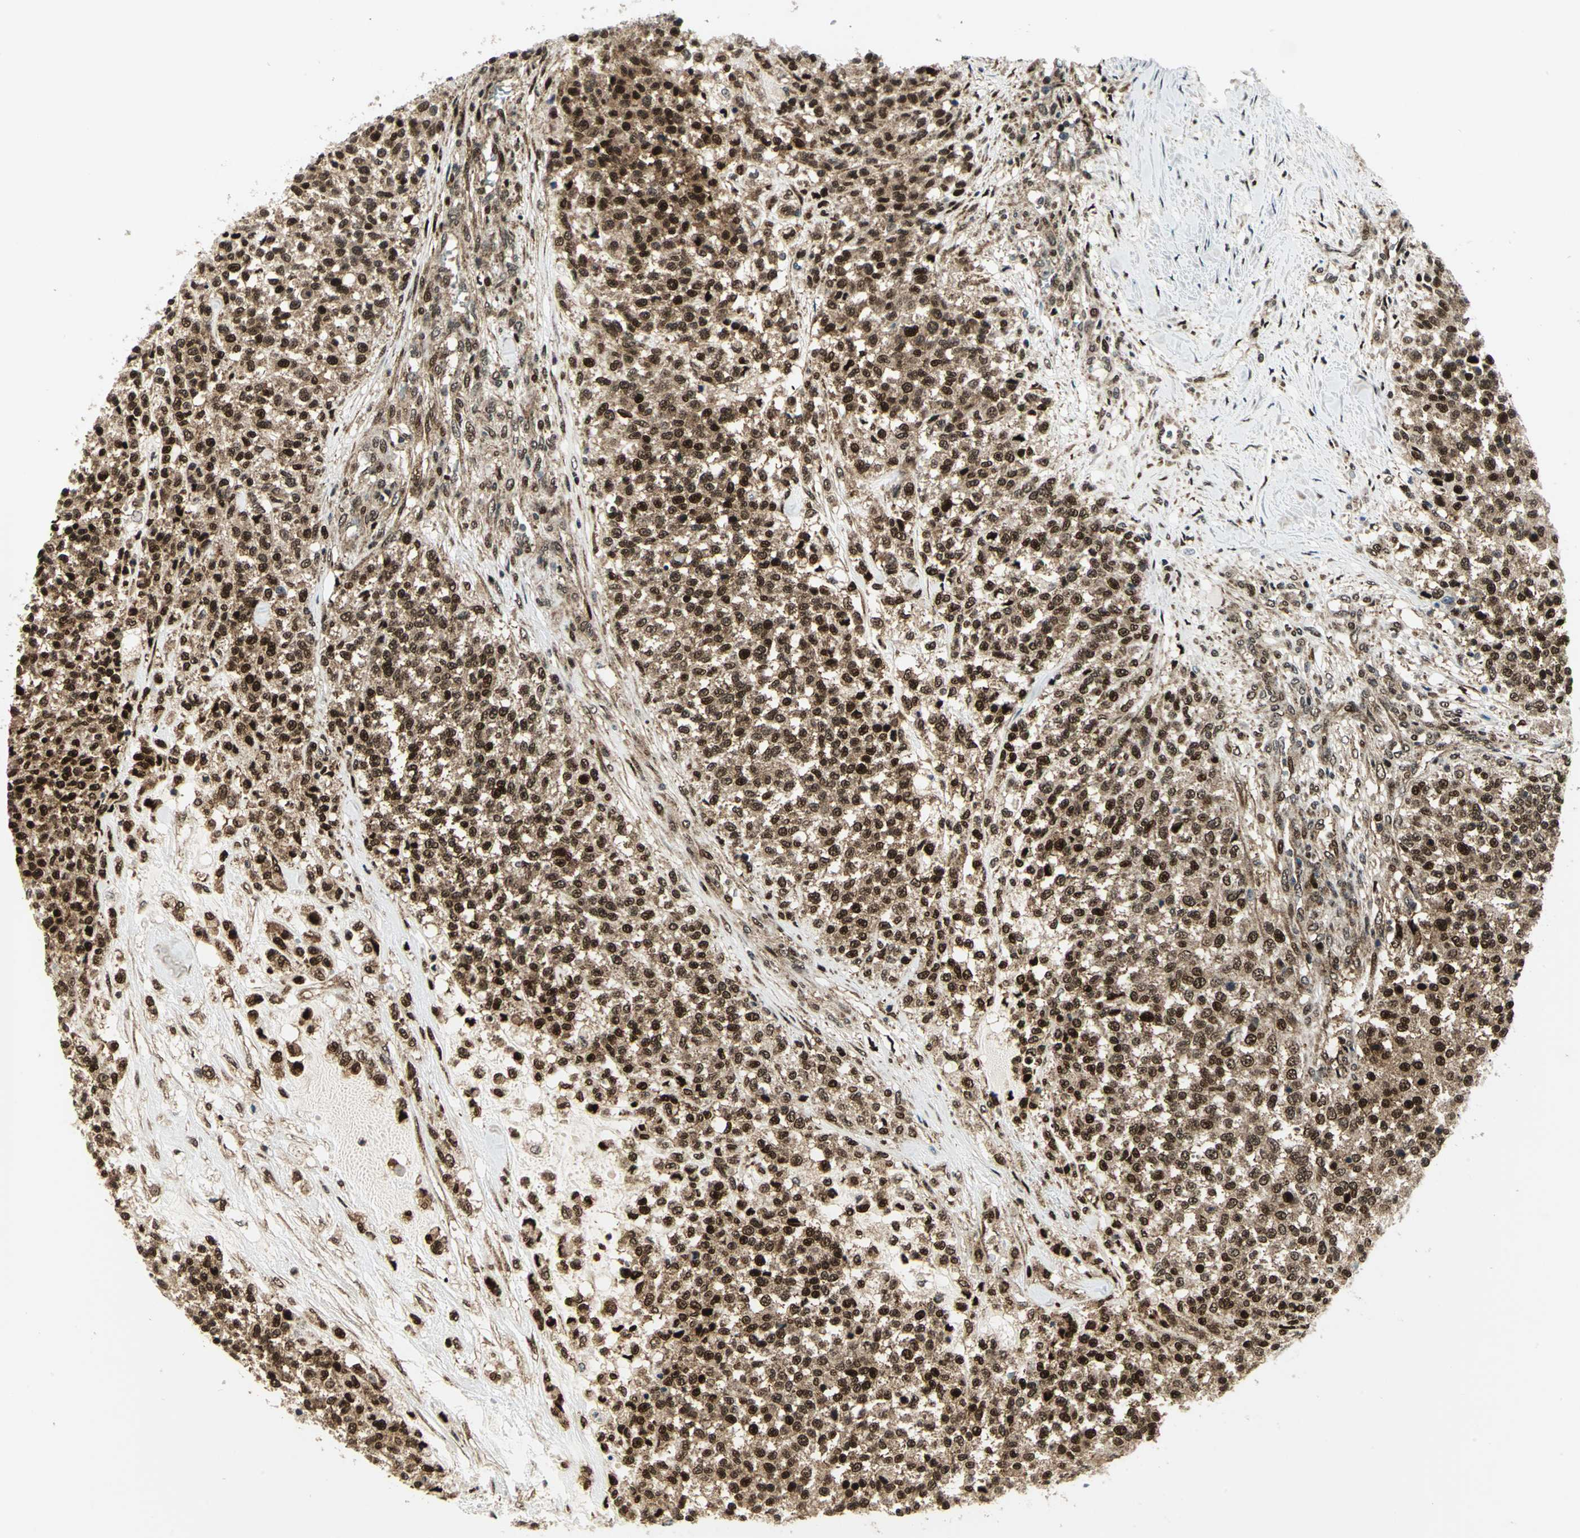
{"staining": {"intensity": "strong", "quantity": ">75%", "location": "cytoplasmic/membranous,nuclear"}, "tissue": "testis cancer", "cell_type": "Tumor cells", "image_type": "cancer", "snomed": [{"axis": "morphology", "description": "Seminoma, NOS"}, {"axis": "topography", "description": "Testis"}], "caption": "The photomicrograph exhibits immunohistochemical staining of testis cancer (seminoma). There is strong cytoplasmic/membranous and nuclear staining is identified in about >75% of tumor cells. Immunohistochemistry (ihc) stains the protein in brown and the nuclei are stained blue.", "gene": "COPS5", "patient": {"sex": "male", "age": 59}}